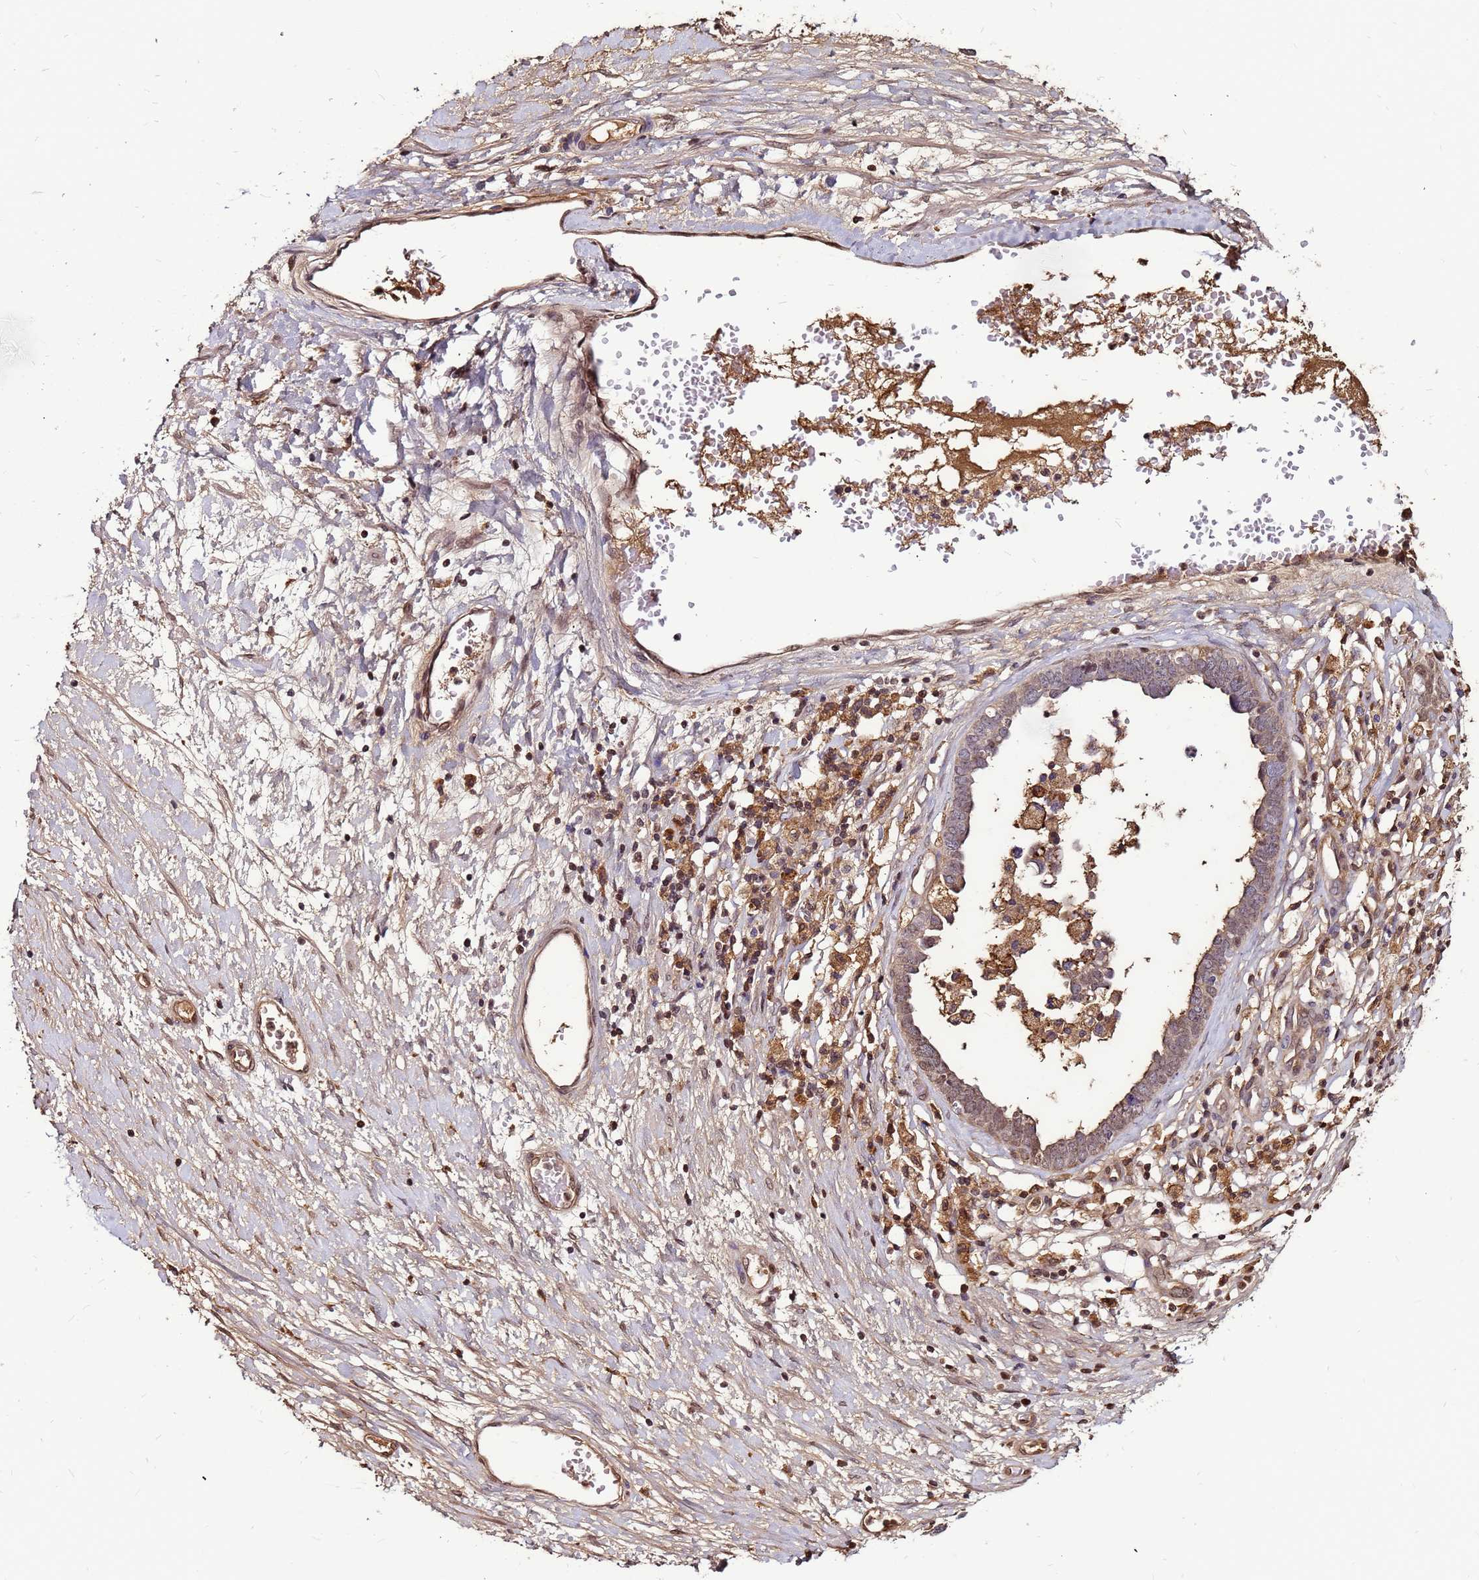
{"staining": {"intensity": "weak", "quantity": "25%-75%", "location": "cytoplasmic/membranous"}, "tissue": "ovarian cancer", "cell_type": "Tumor cells", "image_type": "cancer", "snomed": [{"axis": "morphology", "description": "Cystadenocarcinoma, serous, NOS"}, {"axis": "topography", "description": "Ovary"}], "caption": "Ovarian serous cystadenocarcinoma stained with a brown dye reveals weak cytoplasmic/membranous positive positivity in about 25%-75% of tumor cells.", "gene": "CCDC71", "patient": {"sex": "female", "age": 54}}